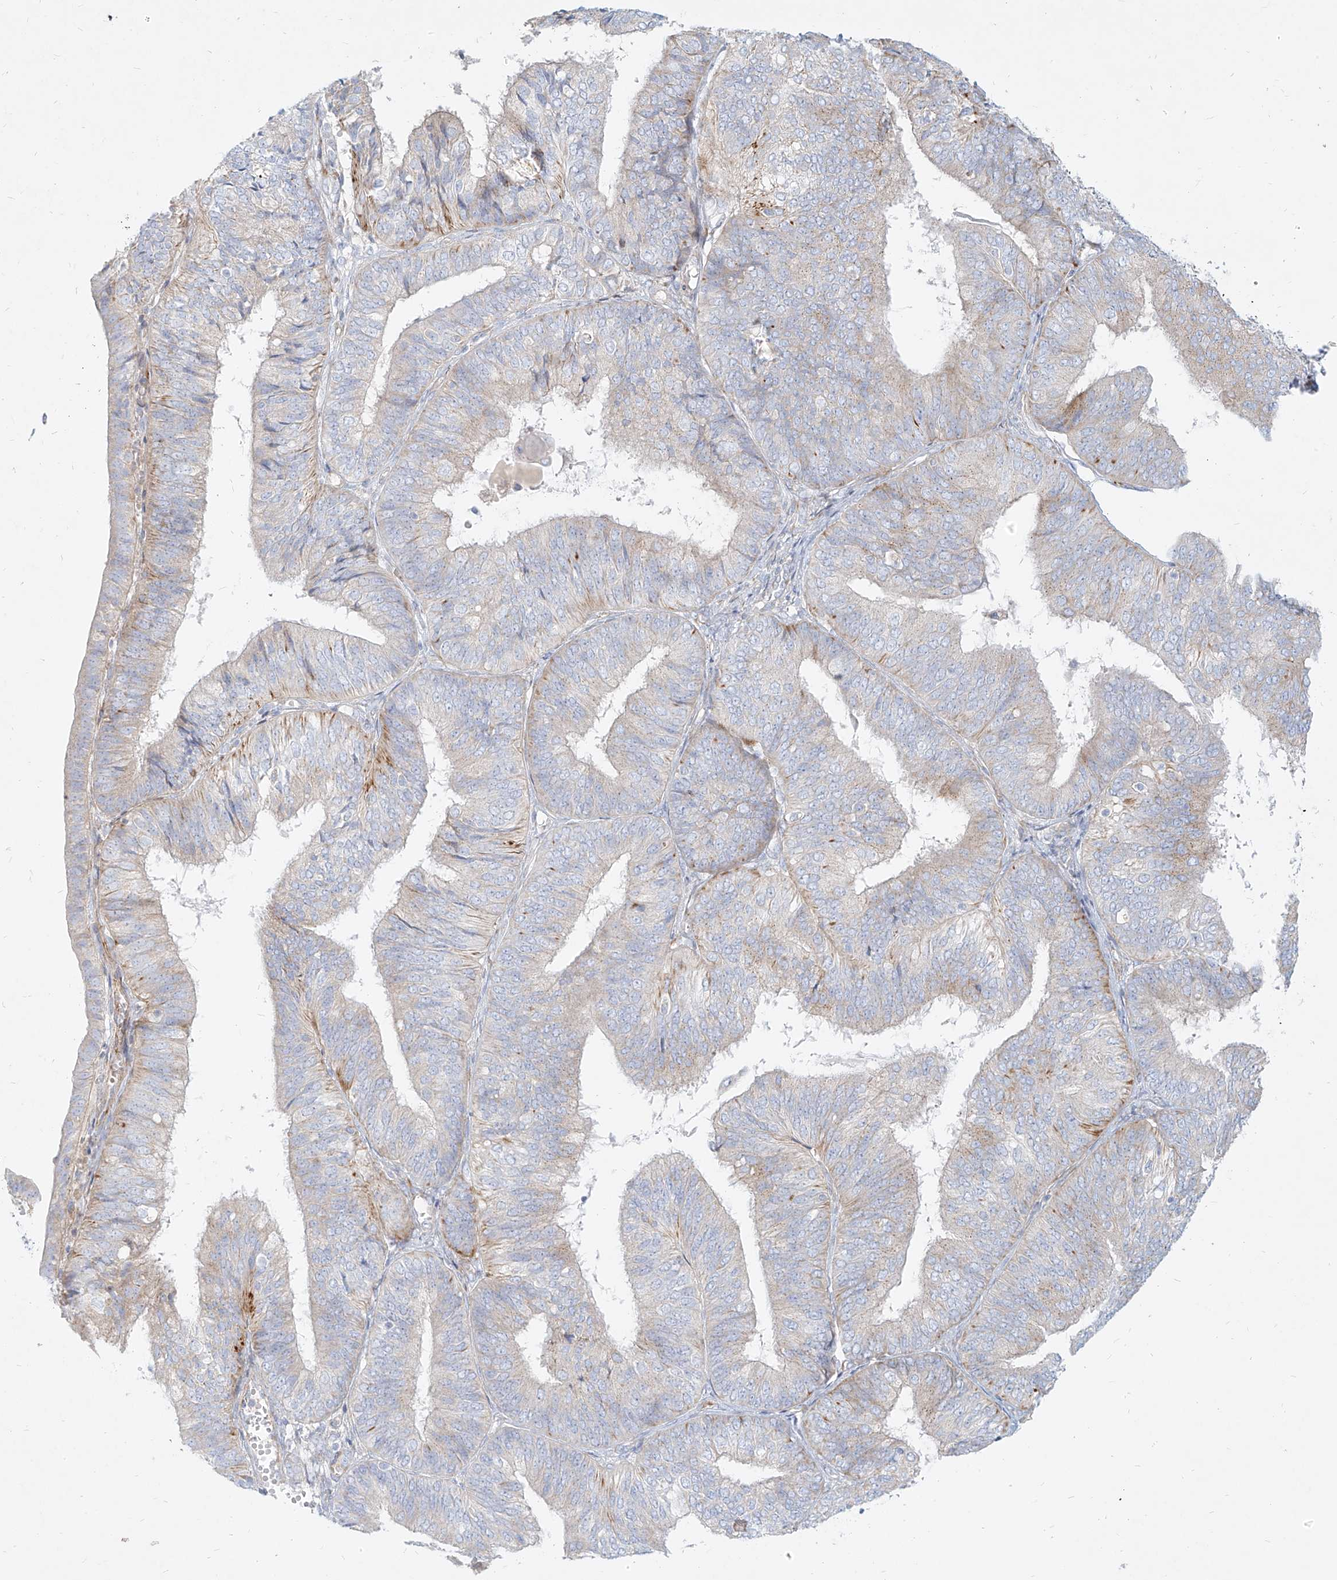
{"staining": {"intensity": "weak", "quantity": "<25%", "location": "cytoplasmic/membranous"}, "tissue": "endometrial cancer", "cell_type": "Tumor cells", "image_type": "cancer", "snomed": [{"axis": "morphology", "description": "Adenocarcinoma, NOS"}, {"axis": "topography", "description": "Endometrium"}], "caption": "An immunohistochemistry (IHC) image of endometrial cancer is shown. There is no staining in tumor cells of endometrial cancer.", "gene": "MTX2", "patient": {"sex": "female", "age": 58}}